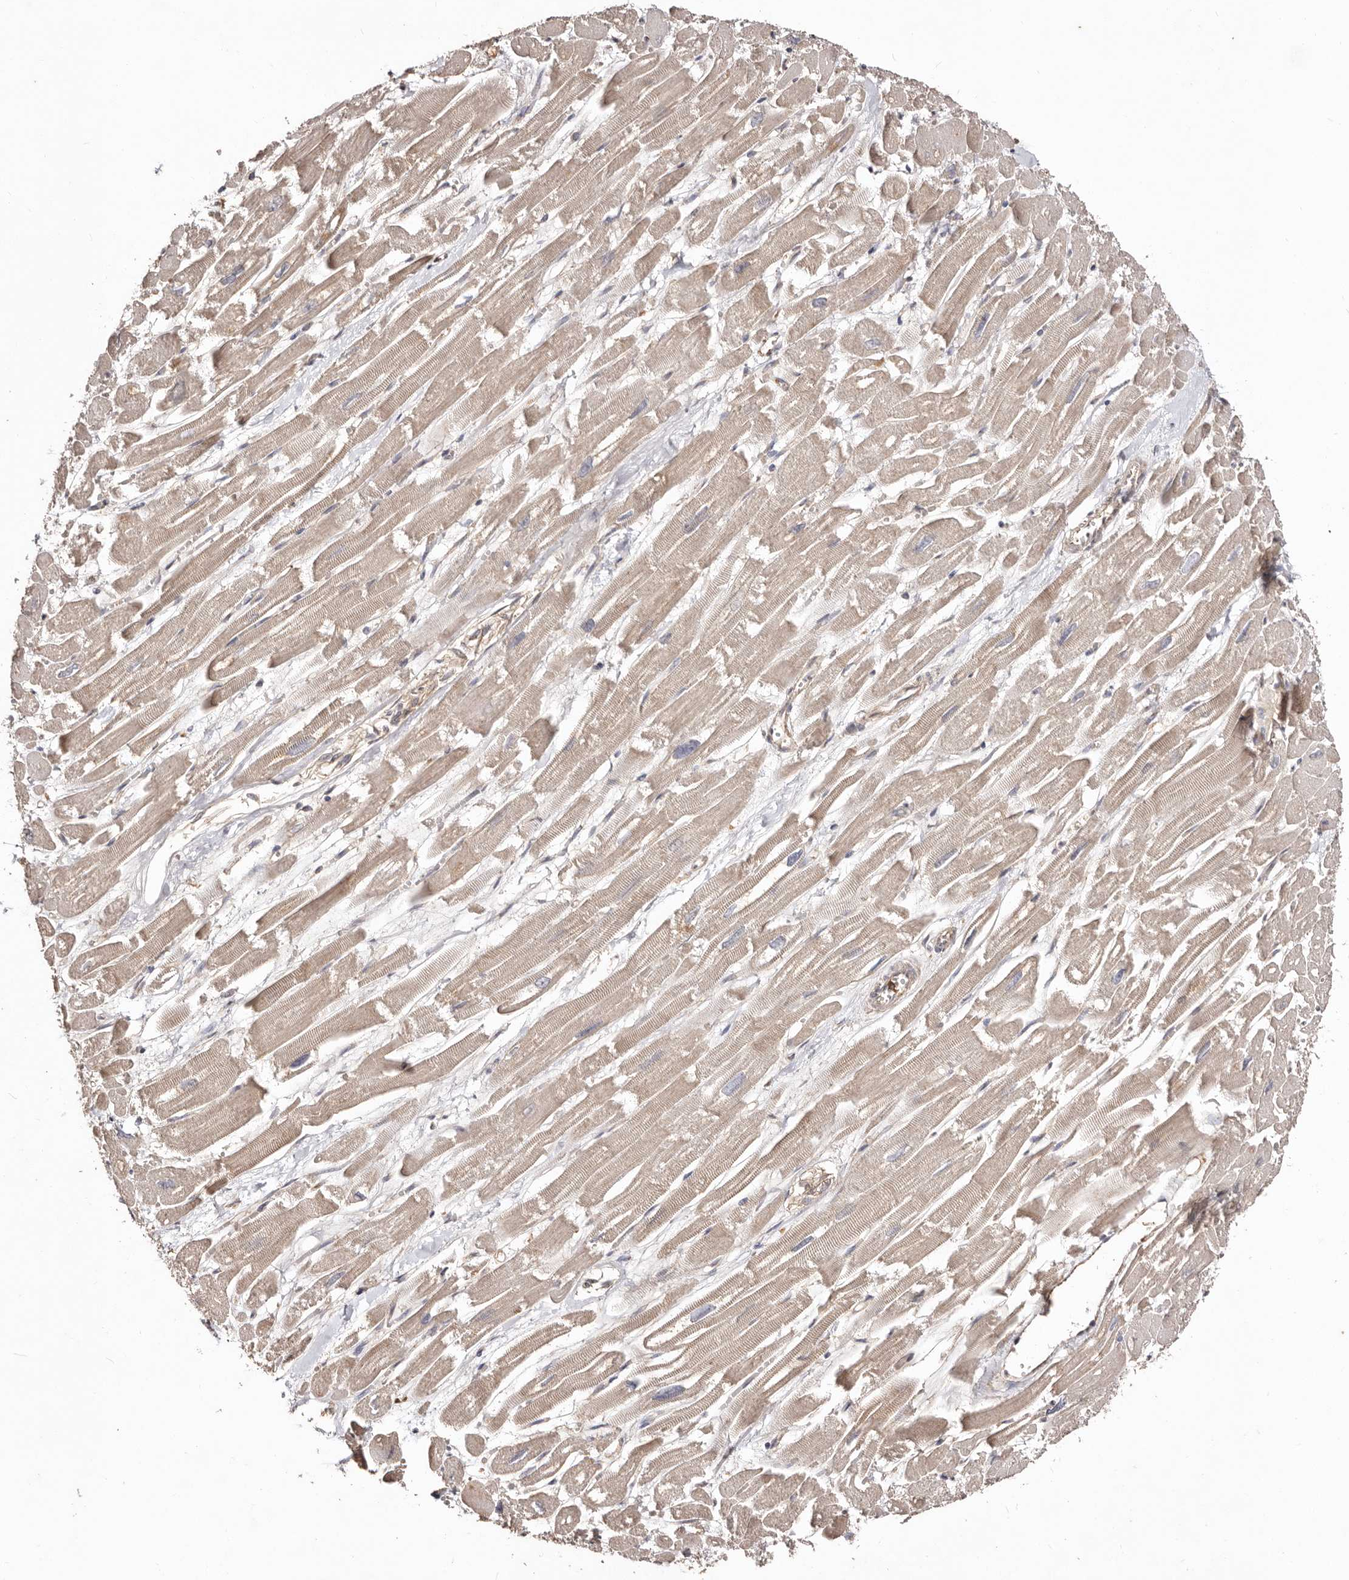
{"staining": {"intensity": "weak", "quantity": ">75%", "location": "cytoplasmic/membranous"}, "tissue": "heart muscle", "cell_type": "Cardiomyocytes", "image_type": "normal", "snomed": [{"axis": "morphology", "description": "Normal tissue, NOS"}, {"axis": "topography", "description": "Heart"}], "caption": "Cardiomyocytes display low levels of weak cytoplasmic/membranous positivity in approximately >75% of cells in unremarkable human heart muscle. Immunohistochemistry stains the protein of interest in brown and the nuclei are stained blue.", "gene": "LRRC25", "patient": {"sex": "male", "age": 54}}